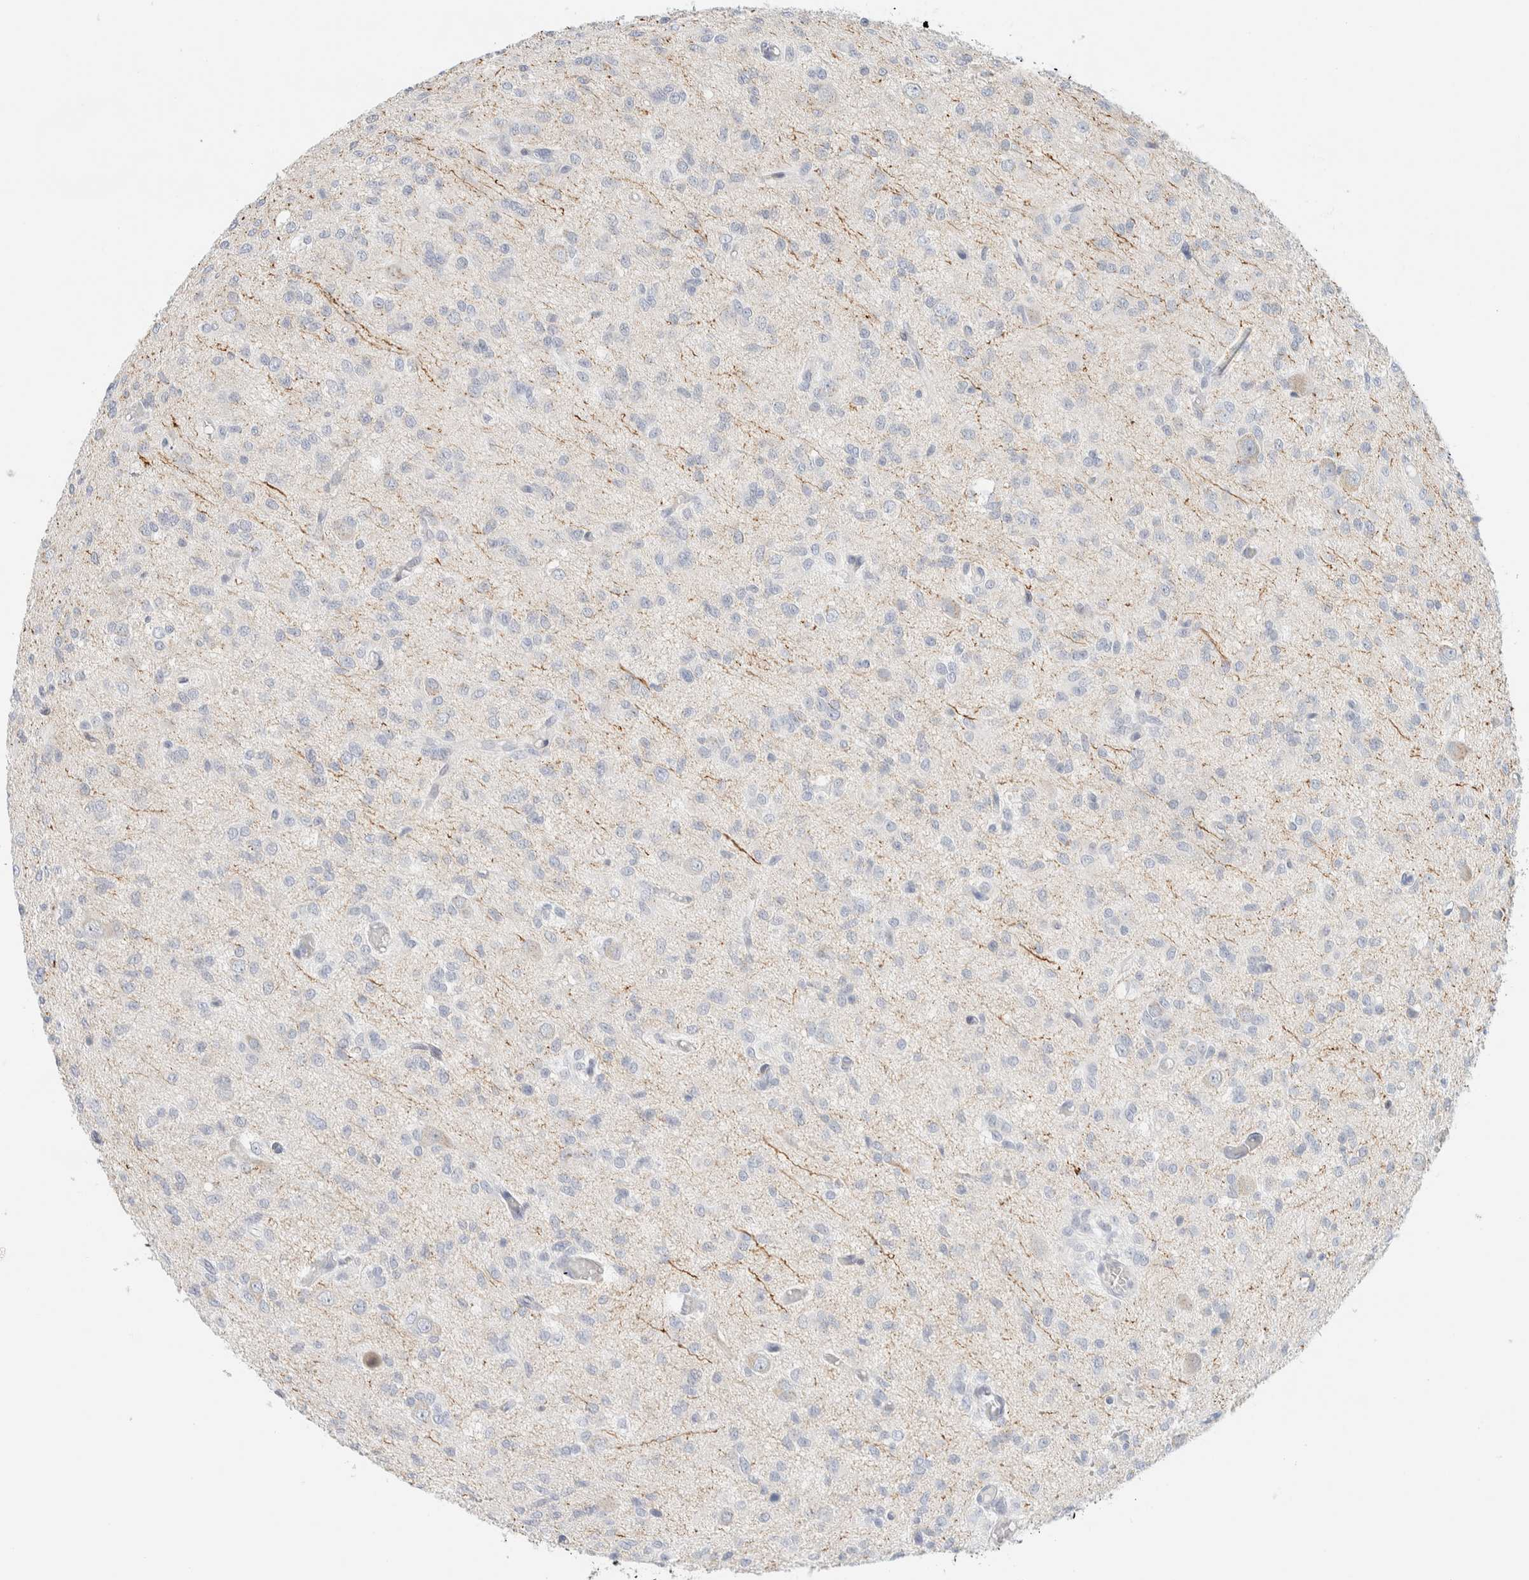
{"staining": {"intensity": "negative", "quantity": "none", "location": "none"}, "tissue": "glioma", "cell_type": "Tumor cells", "image_type": "cancer", "snomed": [{"axis": "morphology", "description": "Glioma, malignant, High grade"}, {"axis": "topography", "description": "Brain"}], "caption": "The immunohistochemistry histopathology image has no significant staining in tumor cells of glioma tissue.", "gene": "SPNS3", "patient": {"sex": "female", "age": 59}}